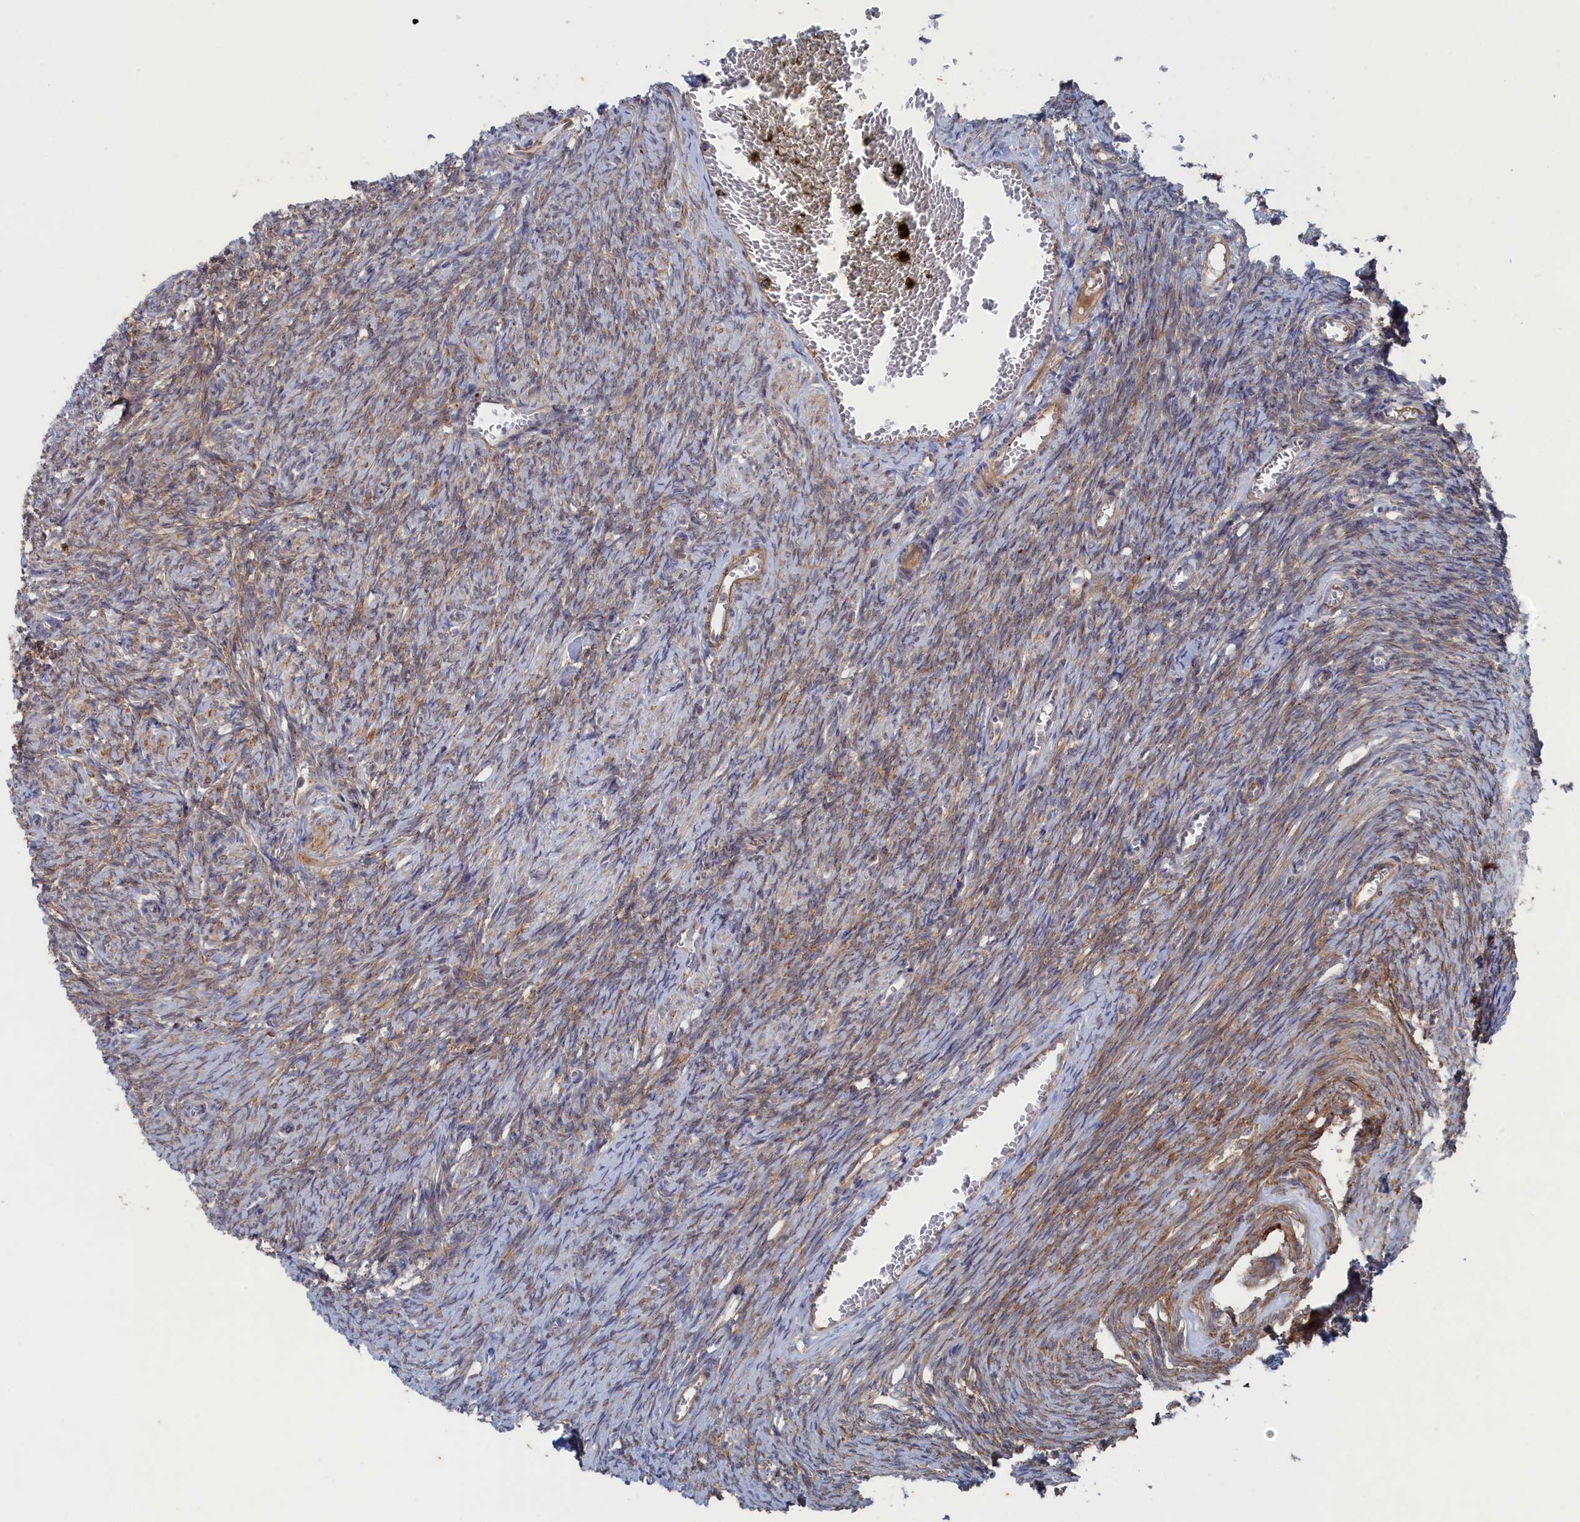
{"staining": {"intensity": "moderate", "quantity": ">75%", "location": "cytoplasmic/membranous"}, "tissue": "ovary", "cell_type": "Ovarian stroma cells", "image_type": "normal", "snomed": [{"axis": "morphology", "description": "Normal tissue, NOS"}, {"axis": "topography", "description": "Ovary"}], "caption": "A photomicrograph showing moderate cytoplasmic/membranous expression in approximately >75% of ovarian stroma cells in normal ovary, as visualized by brown immunohistochemical staining.", "gene": "FILIP1L", "patient": {"sex": "female", "age": 44}}